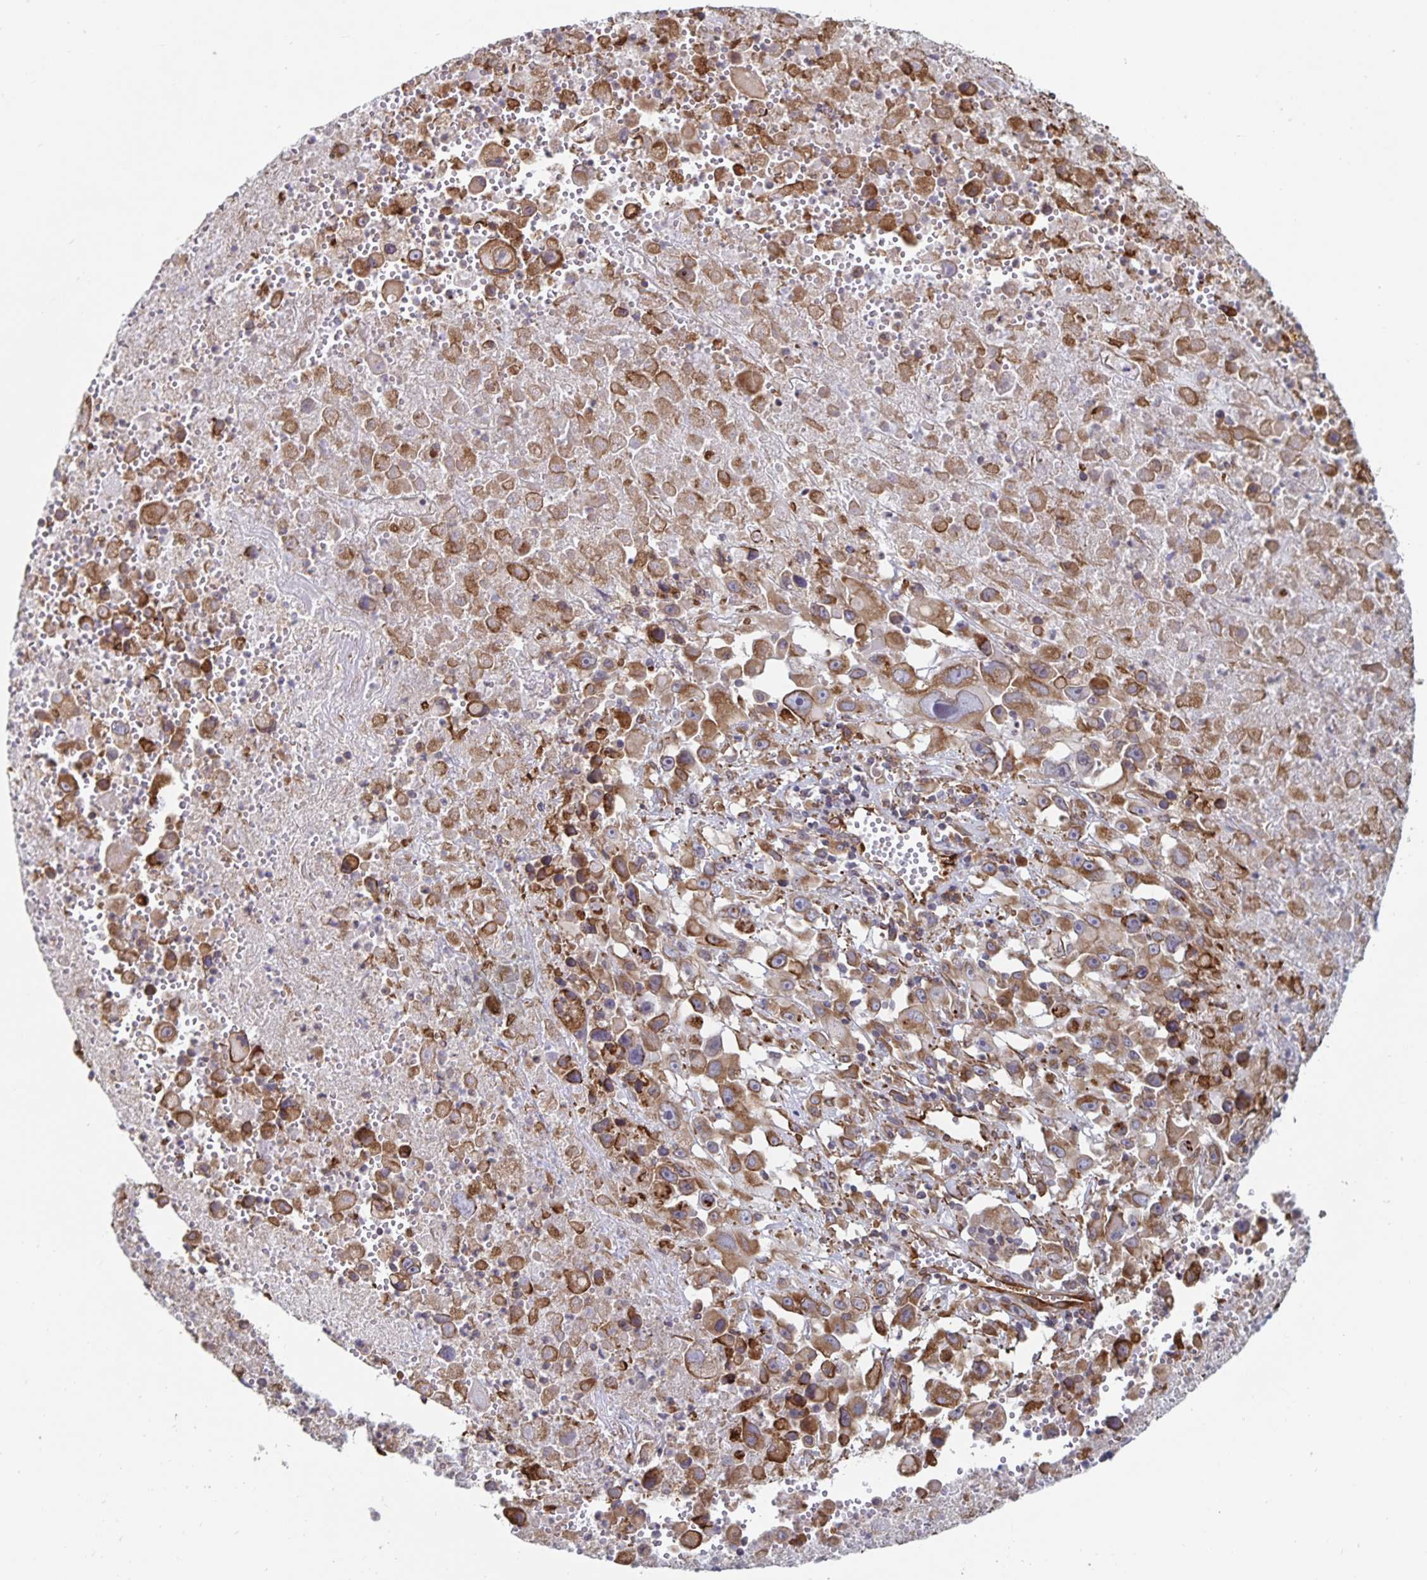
{"staining": {"intensity": "moderate", "quantity": ">75%", "location": "cytoplasmic/membranous"}, "tissue": "melanoma", "cell_type": "Tumor cells", "image_type": "cancer", "snomed": [{"axis": "morphology", "description": "Malignant melanoma, Metastatic site"}, {"axis": "topography", "description": "Soft tissue"}], "caption": "This photomicrograph shows melanoma stained with immunohistochemistry (IHC) to label a protein in brown. The cytoplasmic/membranous of tumor cells show moderate positivity for the protein. Nuclei are counter-stained blue.", "gene": "BCAP29", "patient": {"sex": "male", "age": 50}}